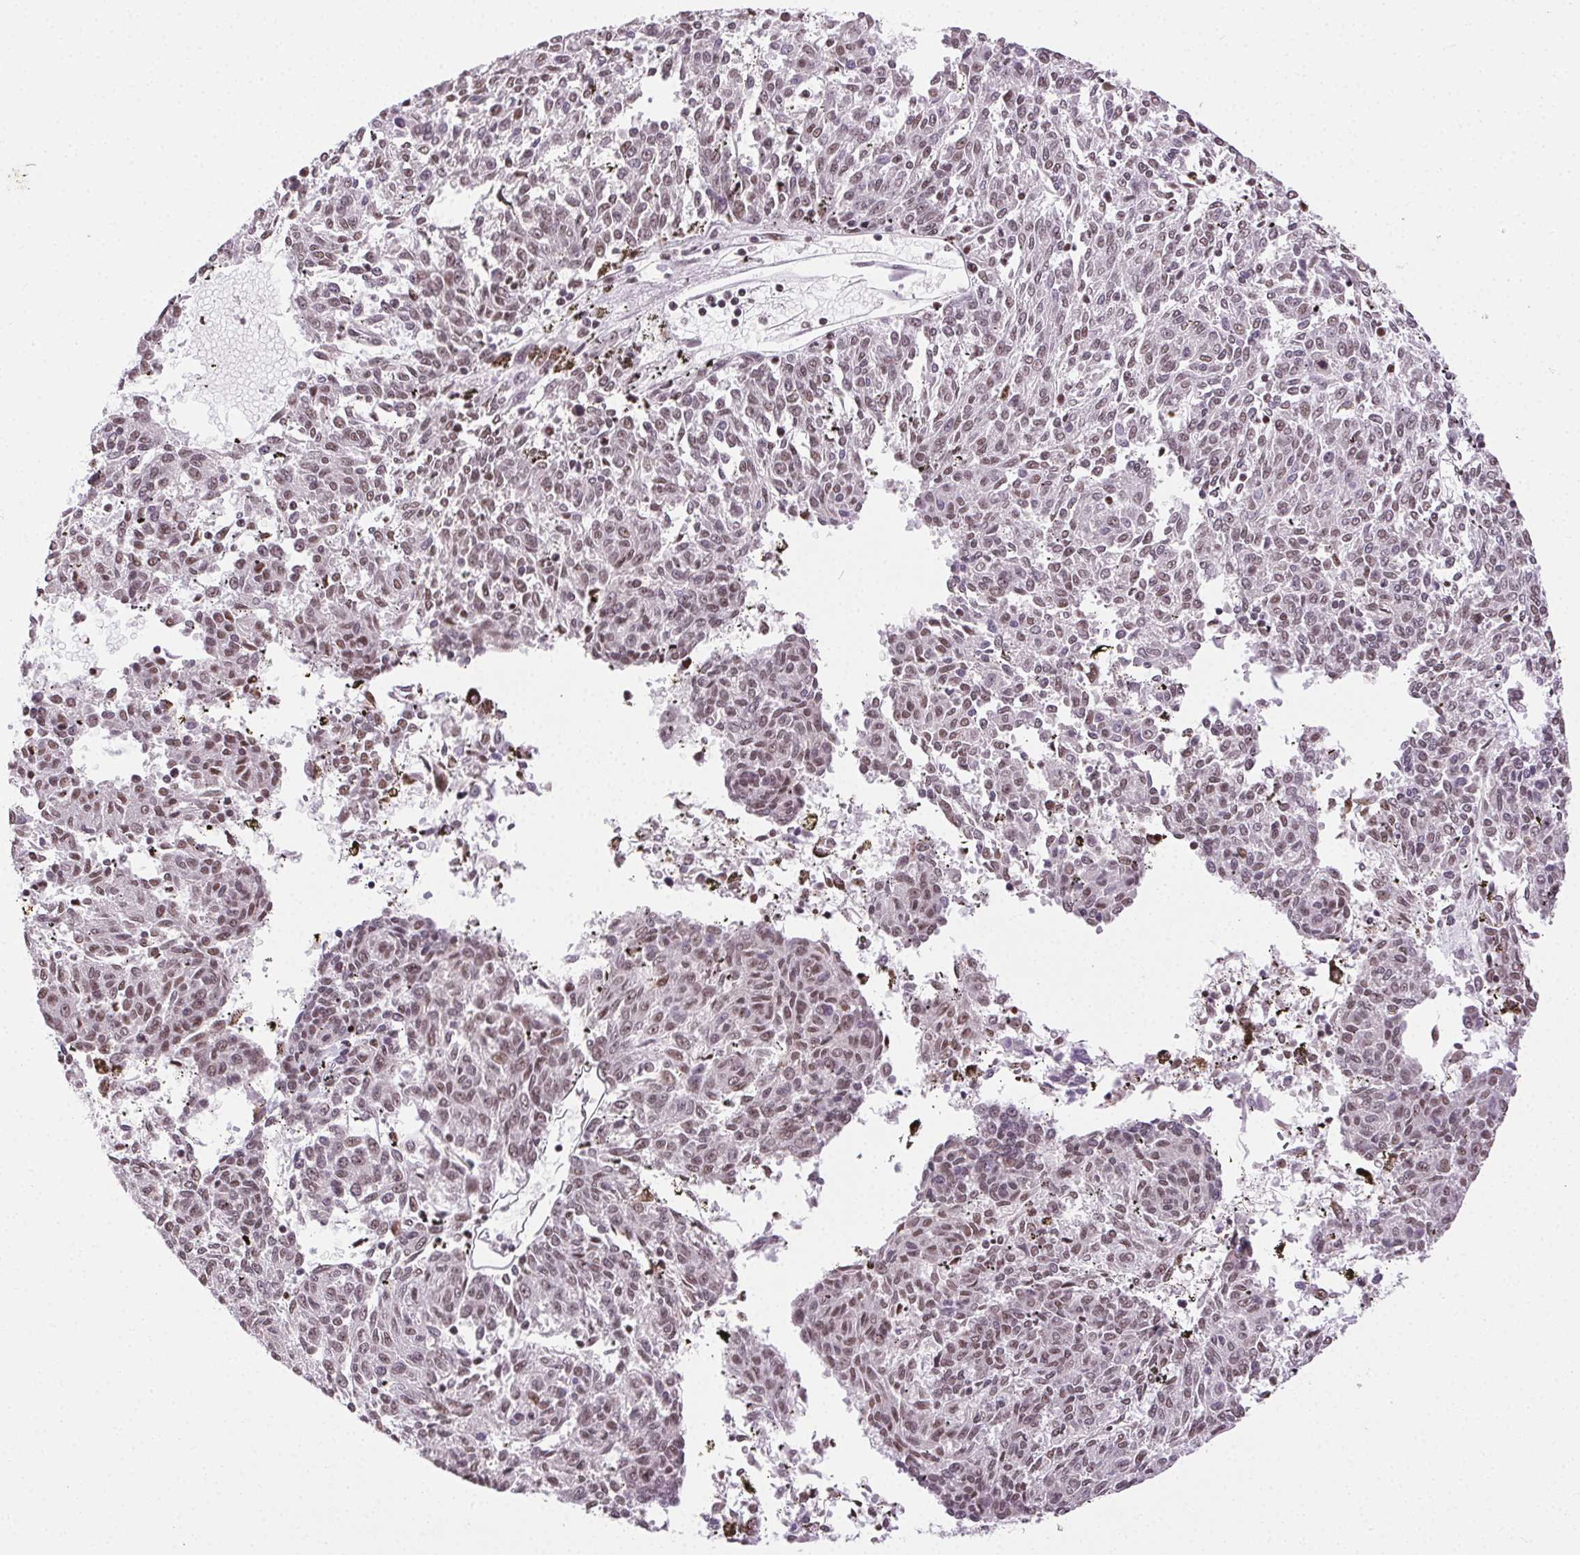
{"staining": {"intensity": "moderate", "quantity": ">75%", "location": "nuclear"}, "tissue": "melanoma", "cell_type": "Tumor cells", "image_type": "cancer", "snomed": [{"axis": "morphology", "description": "Malignant melanoma, NOS"}, {"axis": "topography", "description": "Skin"}], "caption": "Immunohistochemical staining of human melanoma demonstrates medium levels of moderate nuclear positivity in about >75% of tumor cells. (DAB IHC with brightfield microscopy, high magnification).", "gene": "TRA2B", "patient": {"sex": "female", "age": 72}}